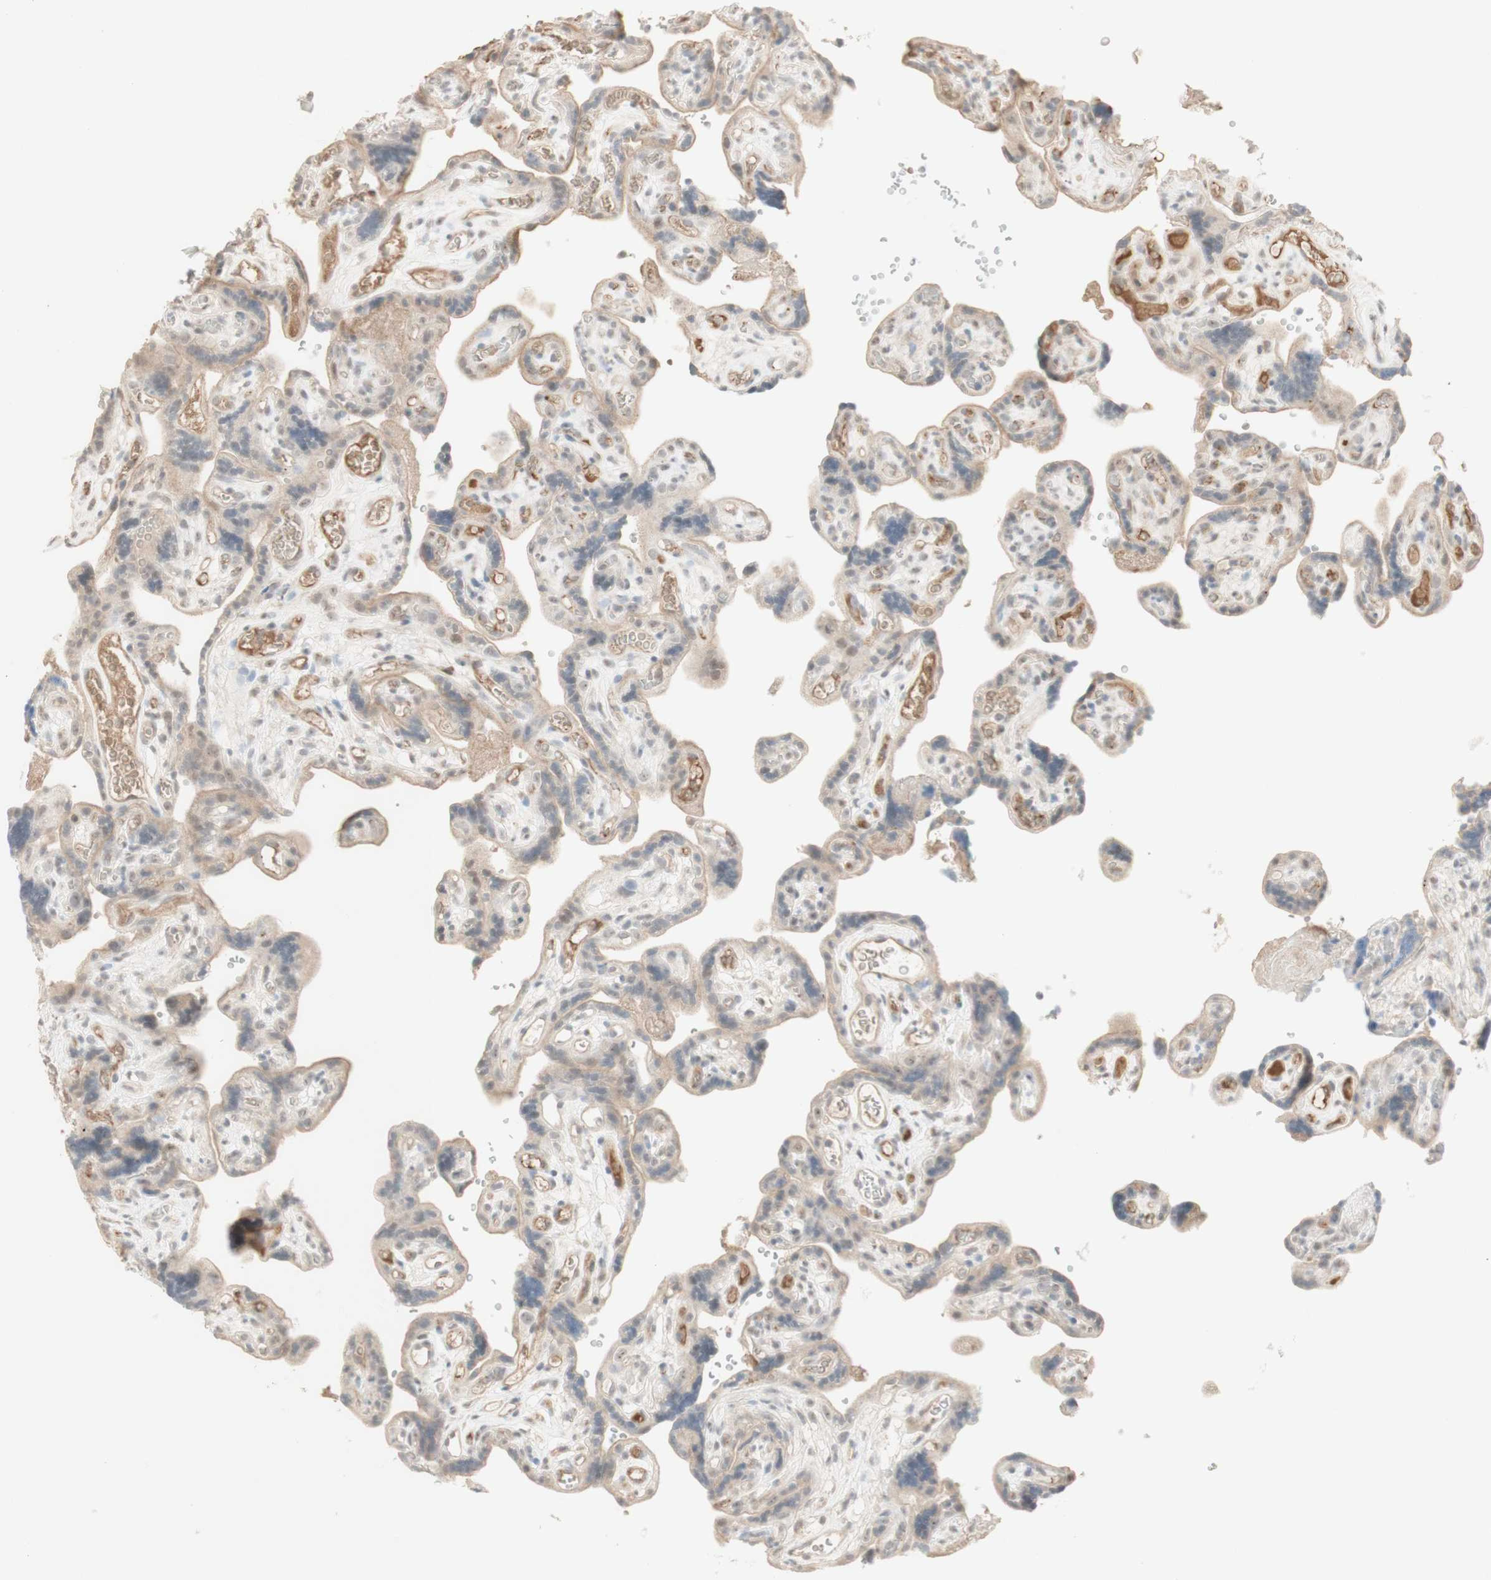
{"staining": {"intensity": "weak", "quantity": ">75%", "location": "cytoplasmic/membranous"}, "tissue": "placenta", "cell_type": "Decidual cells", "image_type": "normal", "snomed": [{"axis": "morphology", "description": "Normal tissue, NOS"}, {"axis": "topography", "description": "Placenta"}], "caption": "Immunohistochemical staining of normal placenta reveals >75% levels of weak cytoplasmic/membranous protein staining in about >75% of decidual cells.", "gene": "PLCD4", "patient": {"sex": "female", "age": 30}}